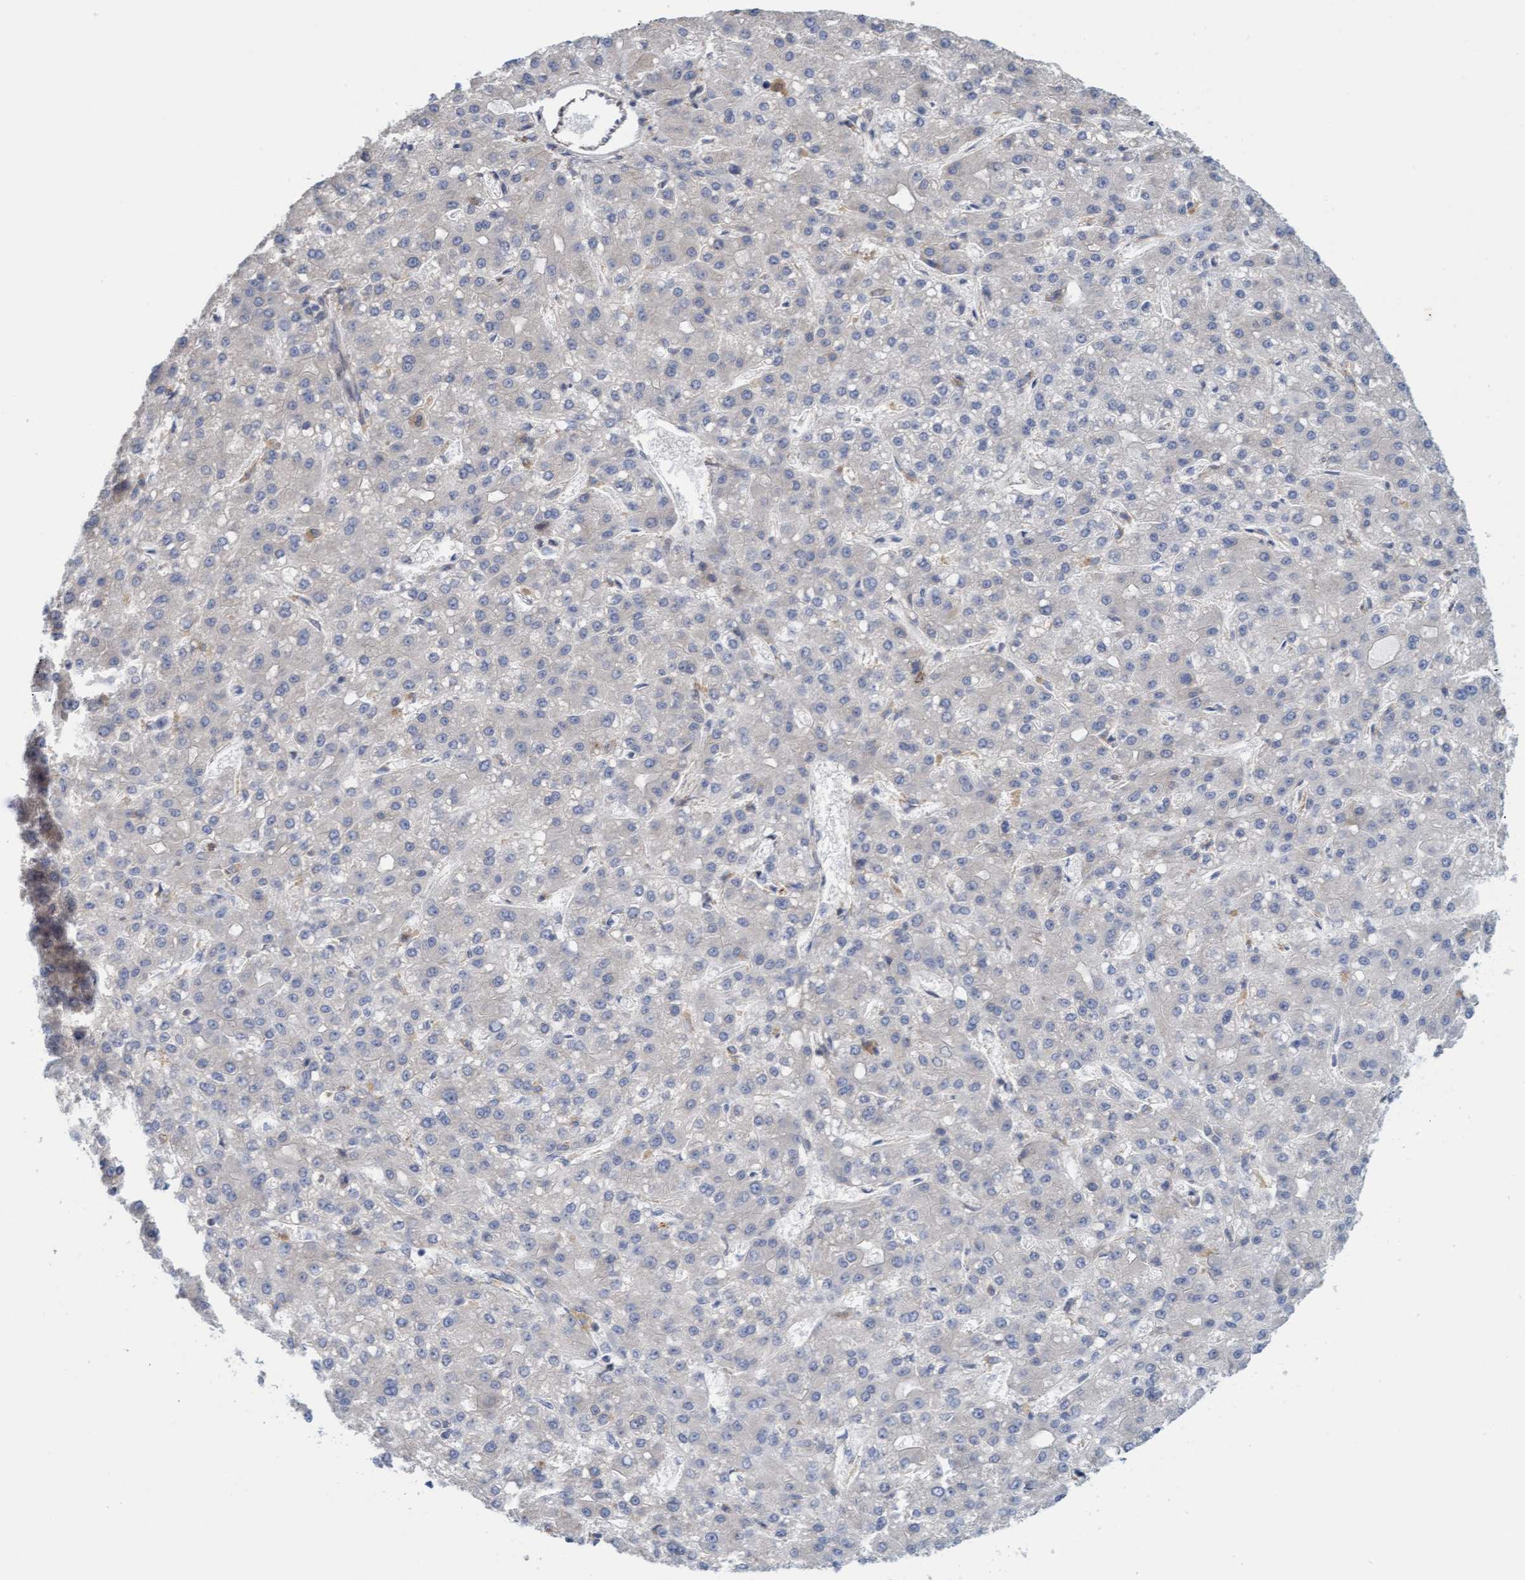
{"staining": {"intensity": "negative", "quantity": "none", "location": "none"}, "tissue": "liver cancer", "cell_type": "Tumor cells", "image_type": "cancer", "snomed": [{"axis": "morphology", "description": "Carcinoma, Hepatocellular, NOS"}, {"axis": "topography", "description": "Liver"}], "caption": "Tumor cells are negative for brown protein staining in hepatocellular carcinoma (liver).", "gene": "MMP8", "patient": {"sex": "male", "age": 67}}